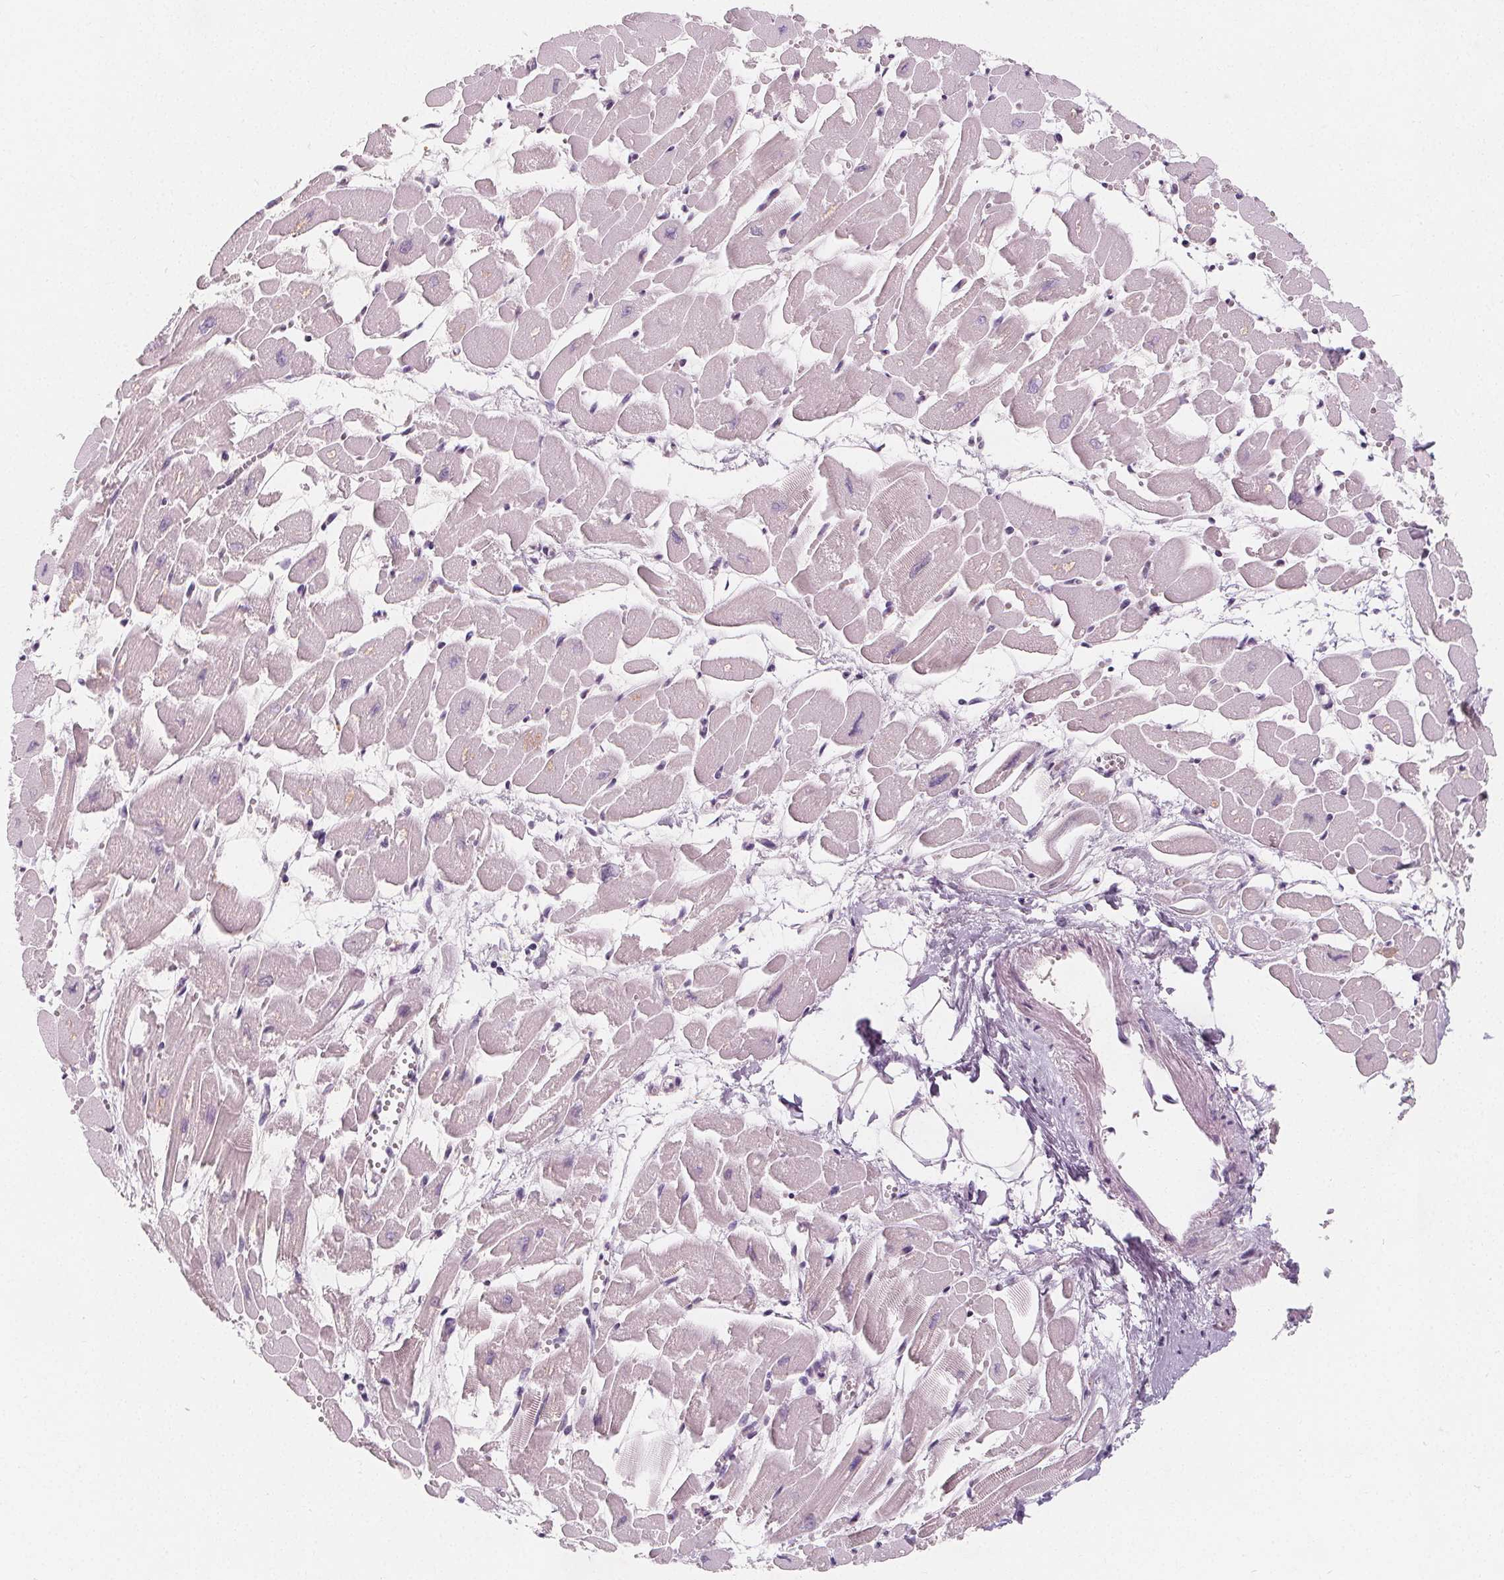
{"staining": {"intensity": "negative", "quantity": "none", "location": "none"}, "tissue": "heart muscle", "cell_type": "Cardiomyocytes", "image_type": "normal", "snomed": [{"axis": "morphology", "description": "Normal tissue, NOS"}, {"axis": "topography", "description": "Heart"}], "caption": "DAB (3,3'-diaminobenzidine) immunohistochemical staining of benign heart muscle reveals no significant positivity in cardiomyocytes. (DAB IHC with hematoxylin counter stain).", "gene": "DBX2", "patient": {"sex": "female", "age": 52}}